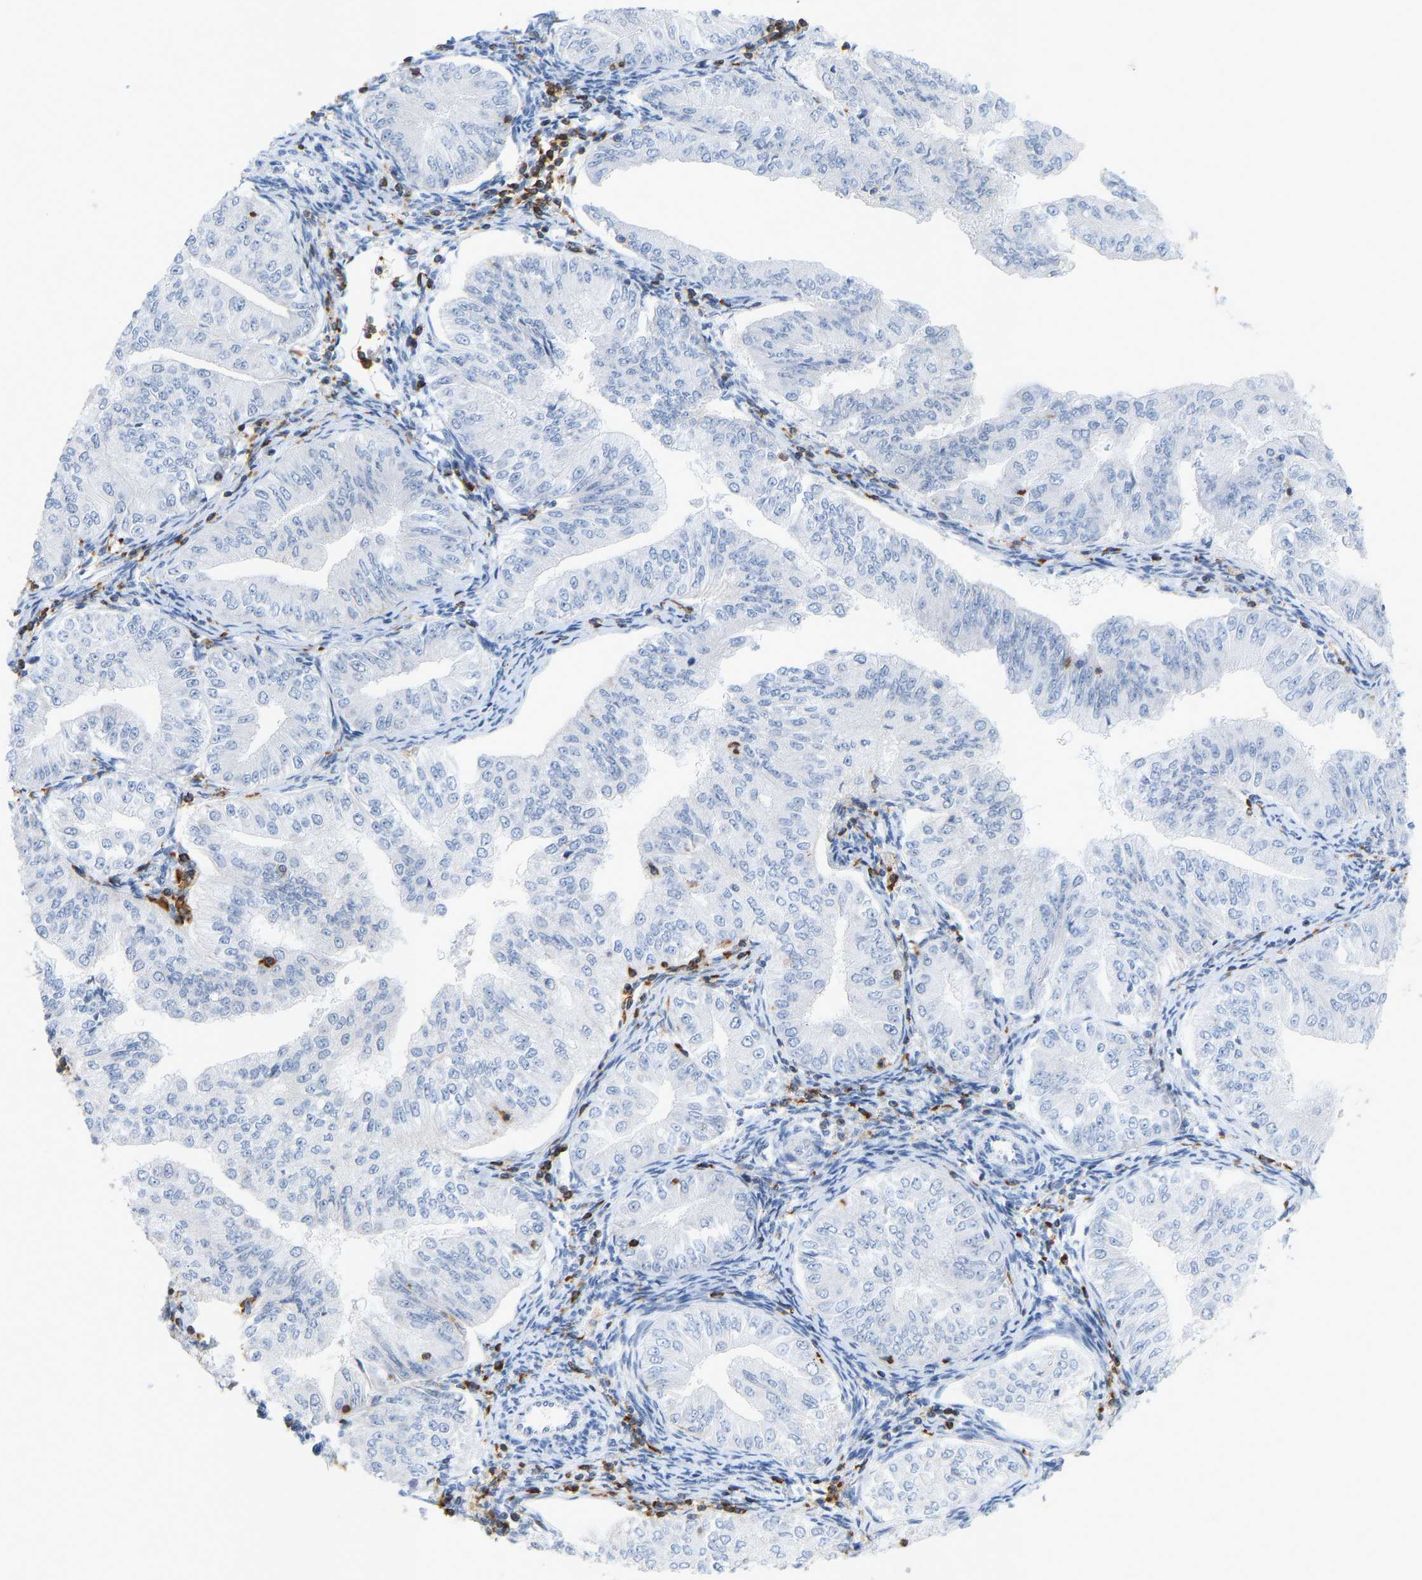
{"staining": {"intensity": "negative", "quantity": "none", "location": "none"}, "tissue": "endometrial cancer", "cell_type": "Tumor cells", "image_type": "cancer", "snomed": [{"axis": "morphology", "description": "Normal tissue, NOS"}, {"axis": "morphology", "description": "Adenocarcinoma, NOS"}, {"axis": "topography", "description": "Endometrium"}], "caption": "Immunohistochemical staining of adenocarcinoma (endometrial) exhibits no significant expression in tumor cells.", "gene": "EVL", "patient": {"sex": "female", "age": 53}}